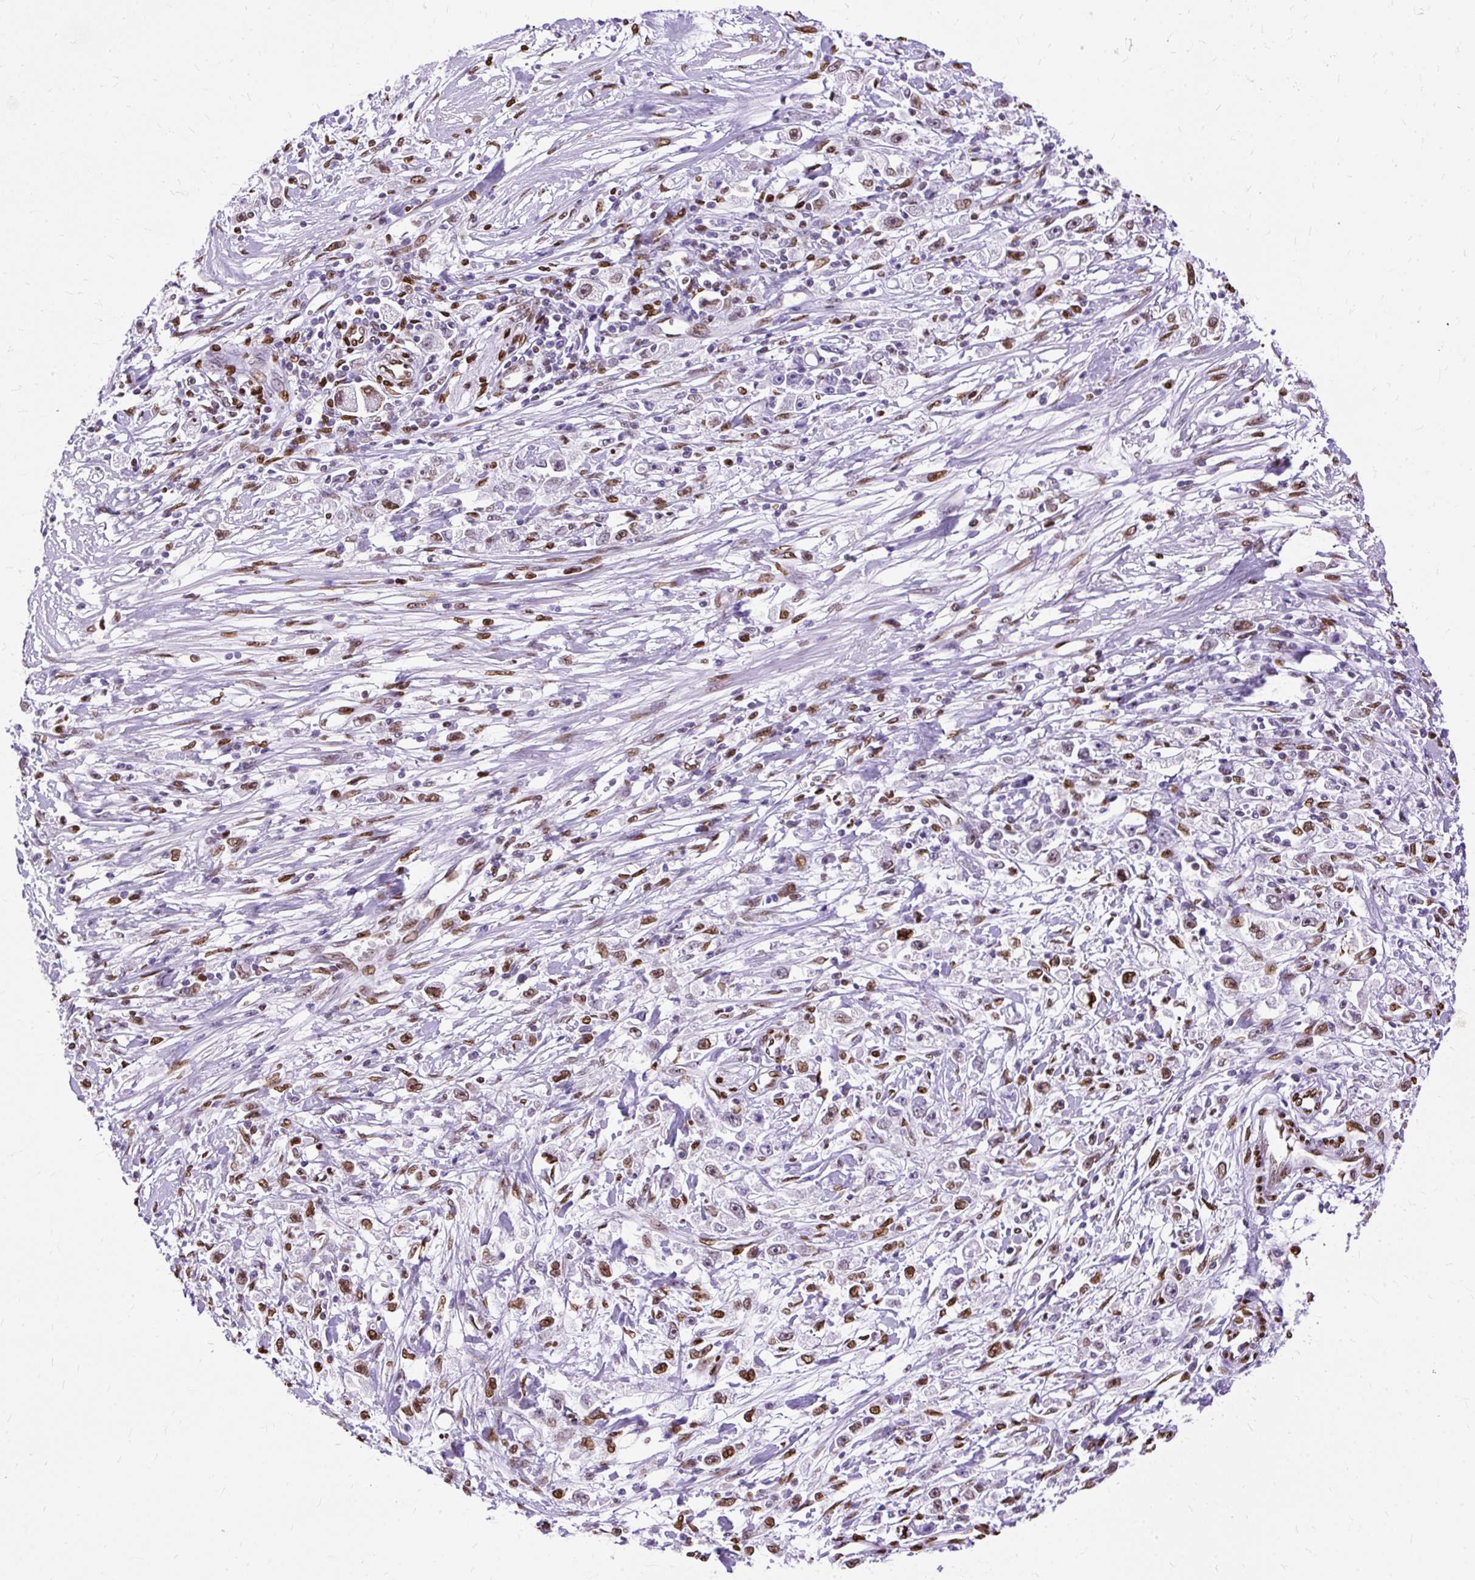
{"staining": {"intensity": "moderate", "quantity": "<25%", "location": "nuclear"}, "tissue": "stomach cancer", "cell_type": "Tumor cells", "image_type": "cancer", "snomed": [{"axis": "morphology", "description": "Adenocarcinoma, NOS"}, {"axis": "topography", "description": "Stomach"}], "caption": "Immunohistochemistry of stomach cancer reveals low levels of moderate nuclear expression in approximately <25% of tumor cells.", "gene": "TMEM184C", "patient": {"sex": "female", "age": 59}}